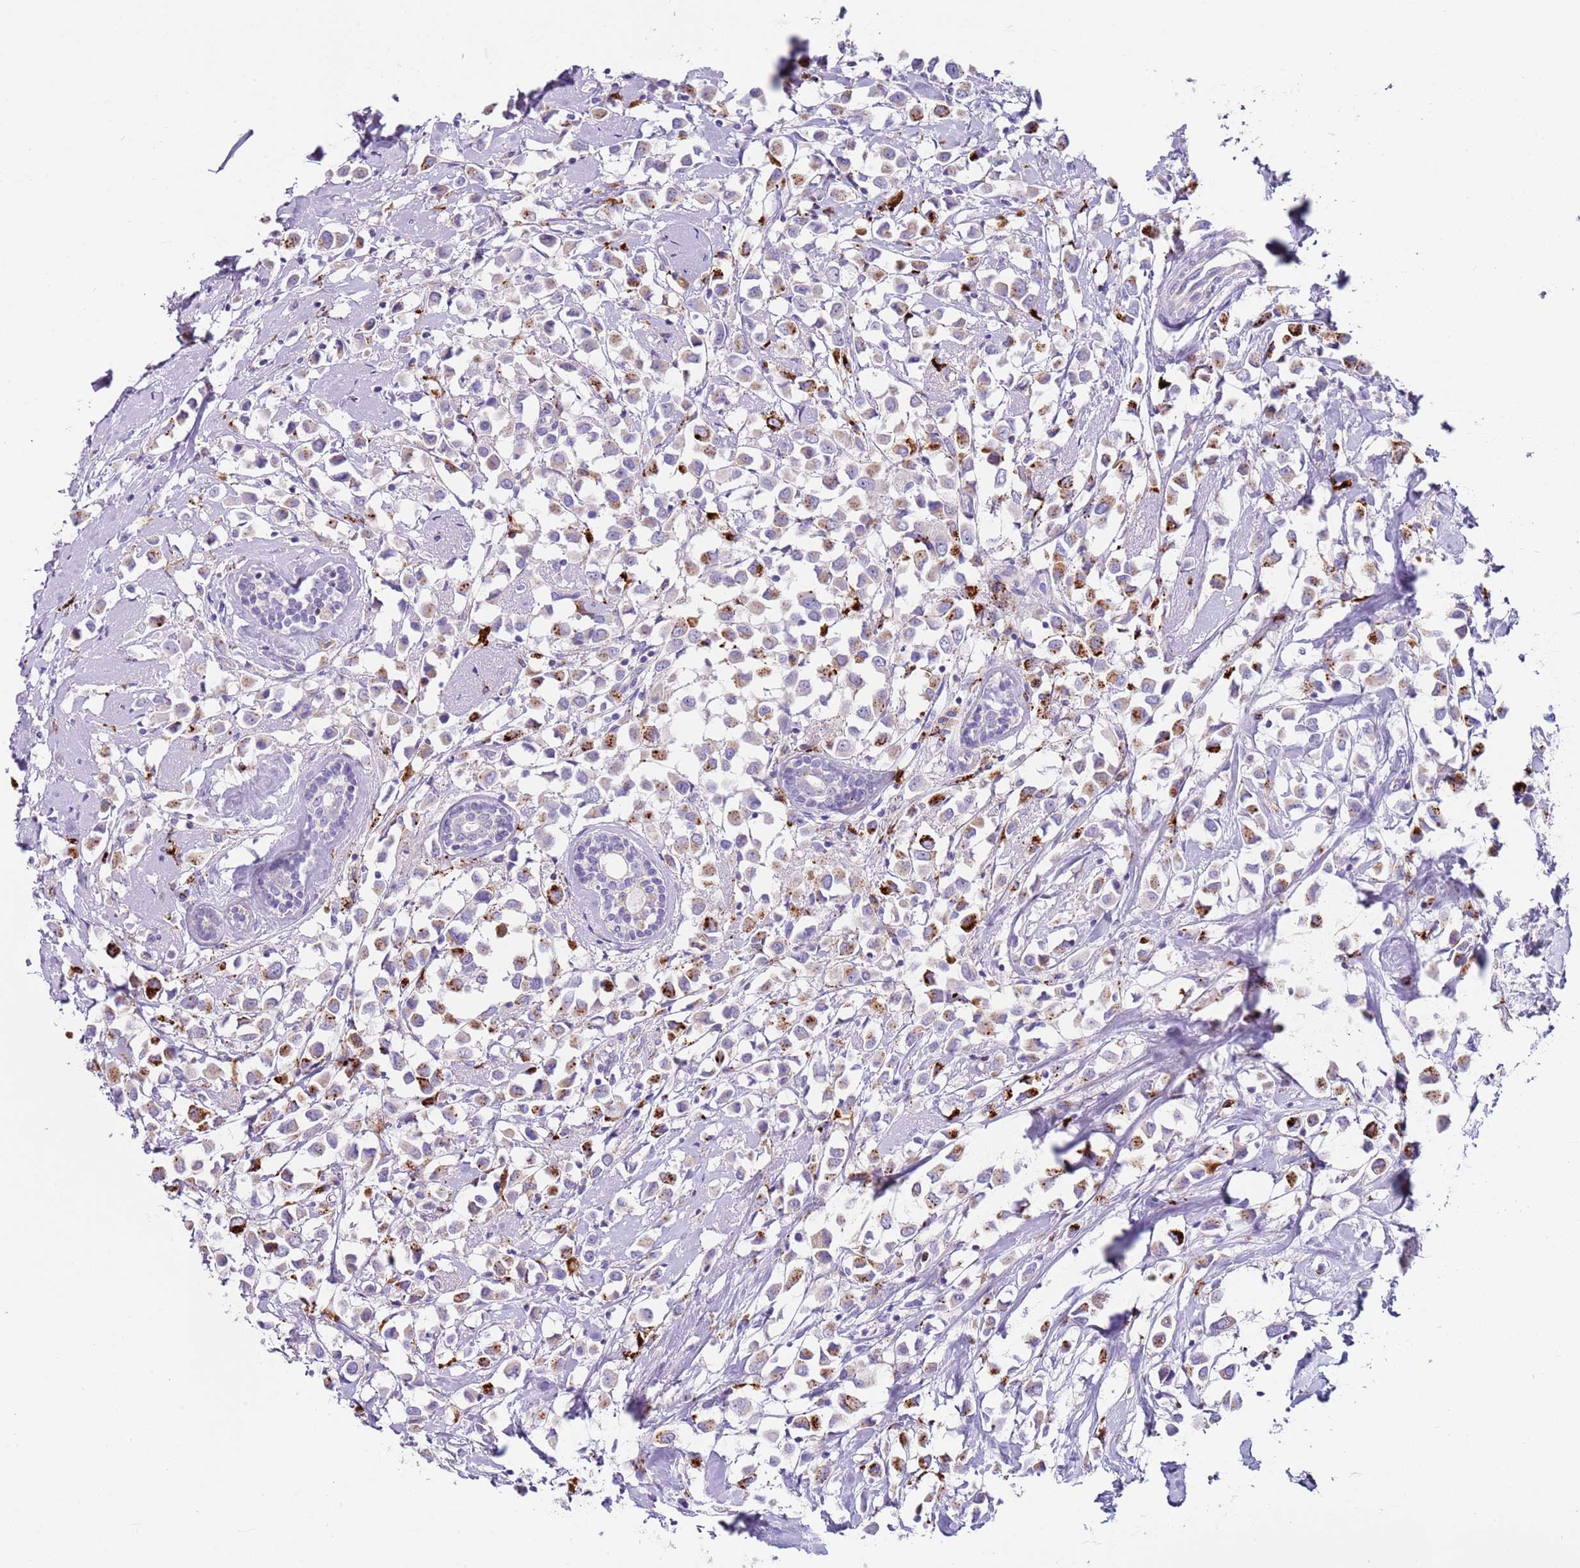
{"staining": {"intensity": "strong", "quantity": "25%-75%", "location": "cytoplasmic/membranous"}, "tissue": "breast cancer", "cell_type": "Tumor cells", "image_type": "cancer", "snomed": [{"axis": "morphology", "description": "Duct carcinoma"}, {"axis": "topography", "description": "Breast"}], "caption": "Brown immunohistochemical staining in human breast infiltrating ductal carcinoma demonstrates strong cytoplasmic/membranous expression in approximately 25%-75% of tumor cells. (DAB = brown stain, brightfield microscopy at high magnification).", "gene": "LRRN3", "patient": {"sex": "female", "age": 61}}